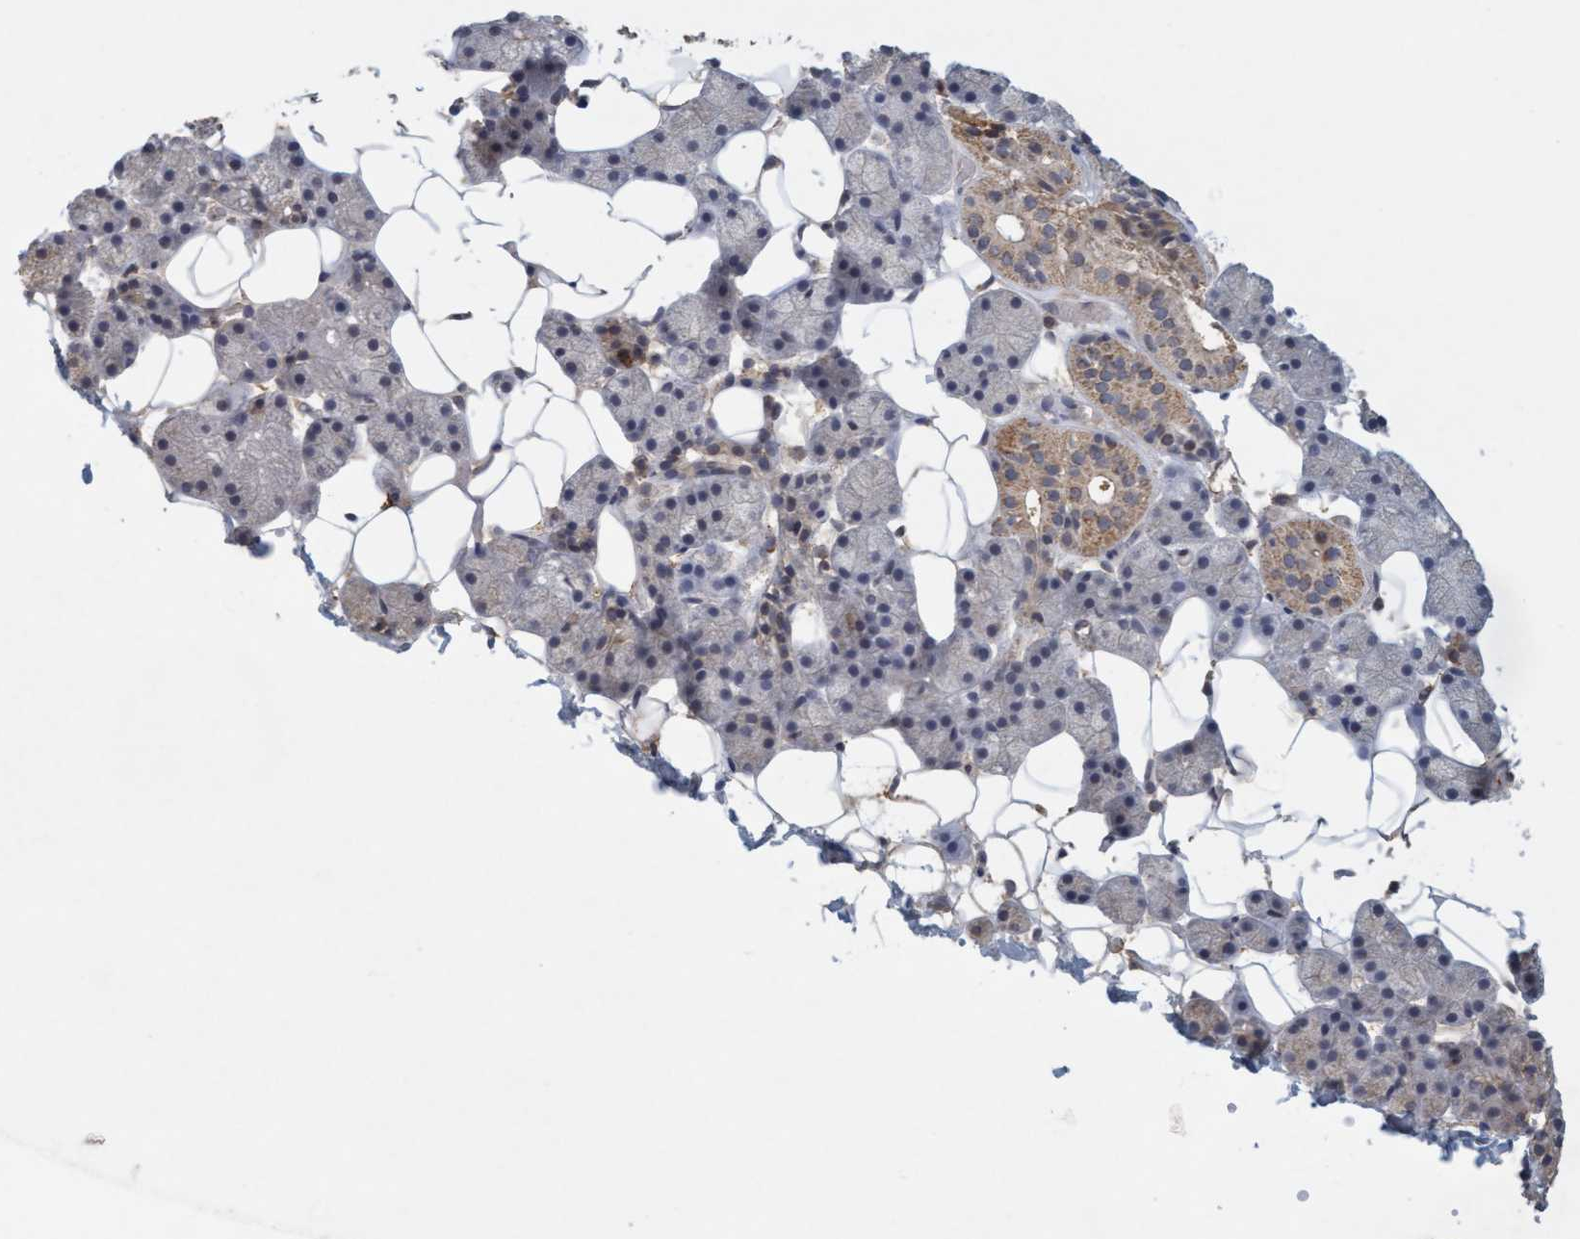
{"staining": {"intensity": "weak", "quantity": "<25%", "location": "cytoplasmic/membranous"}, "tissue": "salivary gland", "cell_type": "Glandular cells", "image_type": "normal", "snomed": [{"axis": "morphology", "description": "Normal tissue, NOS"}, {"axis": "topography", "description": "Salivary gland"}], "caption": "Glandular cells are negative for protein expression in unremarkable human salivary gland. The staining is performed using DAB brown chromogen with nuclei counter-stained in using hematoxylin.", "gene": "VSIG8", "patient": {"sex": "female", "age": 33}}